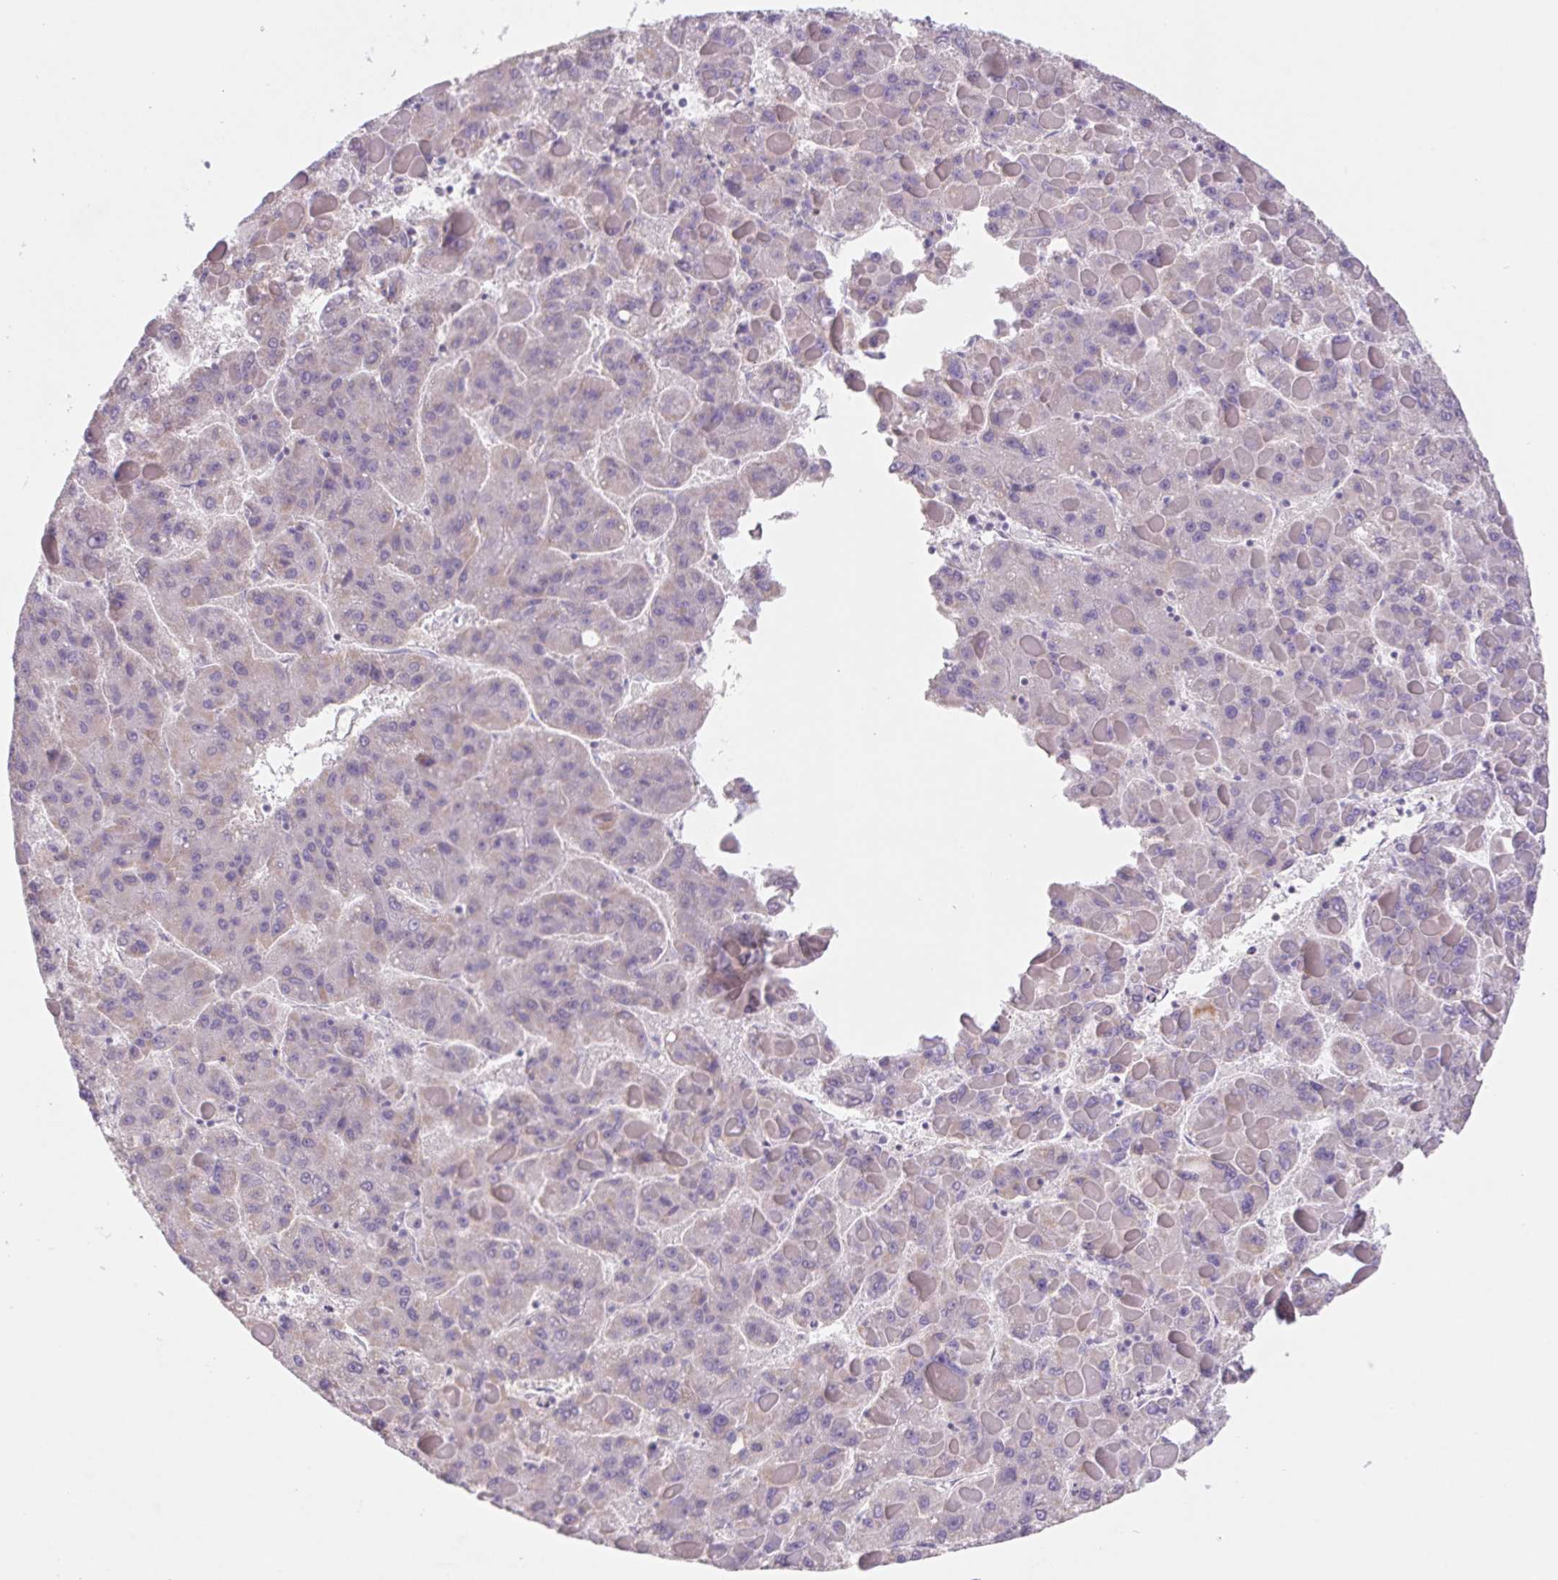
{"staining": {"intensity": "negative", "quantity": "none", "location": "none"}, "tissue": "liver cancer", "cell_type": "Tumor cells", "image_type": "cancer", "snomed": [{"axis": "morphology", "description": "Carcinoma, Hepatocellular, NOS"}, {"axis": "topography", "description": "Liver"}], "caption": "A micrograph of human liver hepatocellular carcinoma is negative for staining in tumor cells.", "gene": "DPPA5", "patient": {"sex": "female", "age": 82}}